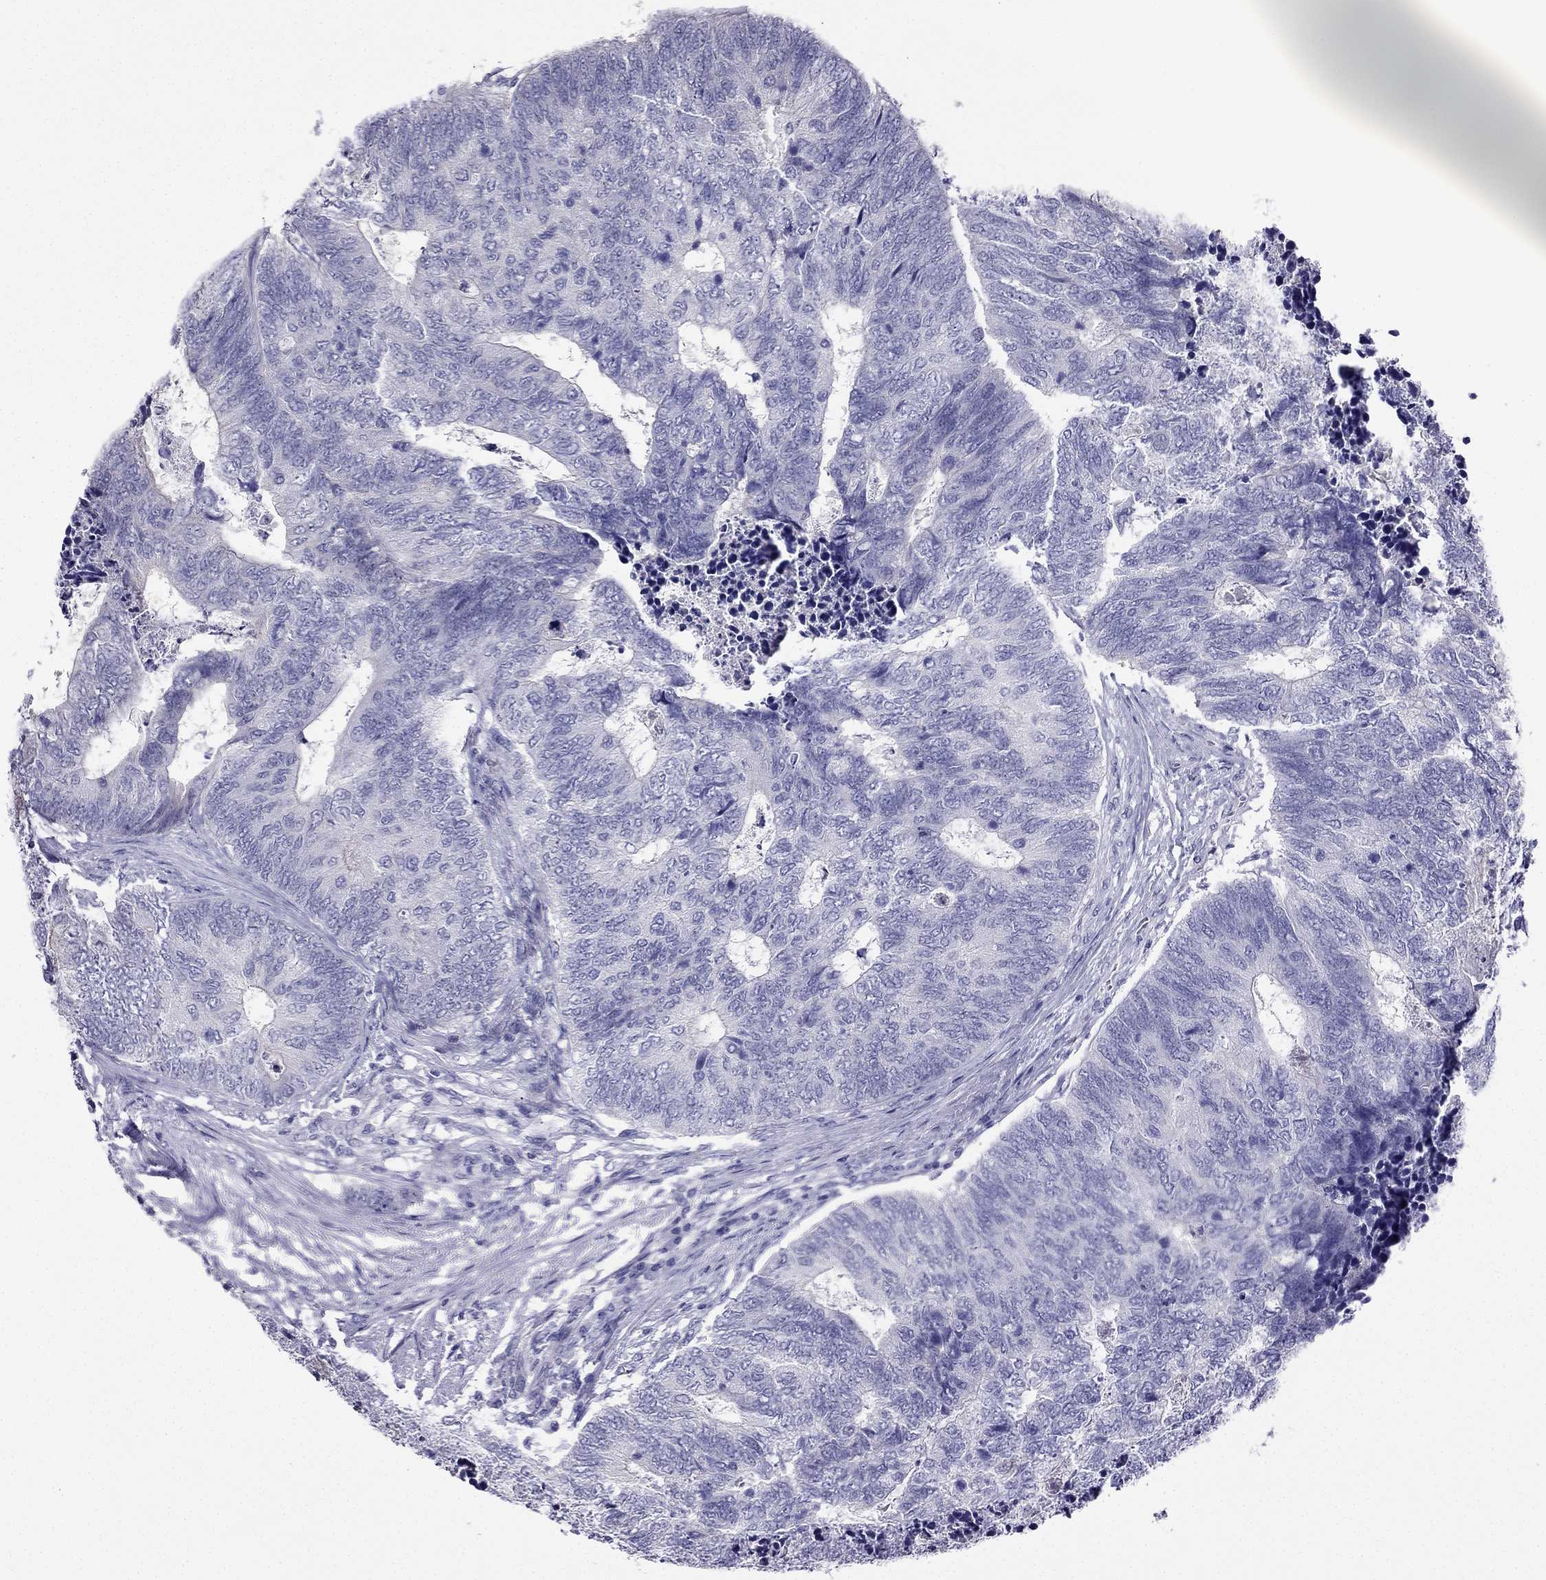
{"staining": {"intensity": "negative", "quantity": "none", "location": "none"}, "tissue": "colorectal cancer", "cell_type": "Tumor cells", "image_type": "cancer", "snomed": [{"axis": "morphology", "description": "Adenocarcinoma, NOS"}, {"axis": "topography", "description": "Colon"}], "caption": "The image displays no staining of tumor cells in colorectal cancer (adenocarcinoma).", "gene": "KCNJ10", "patient": {"sex": "female", "age": 67}}